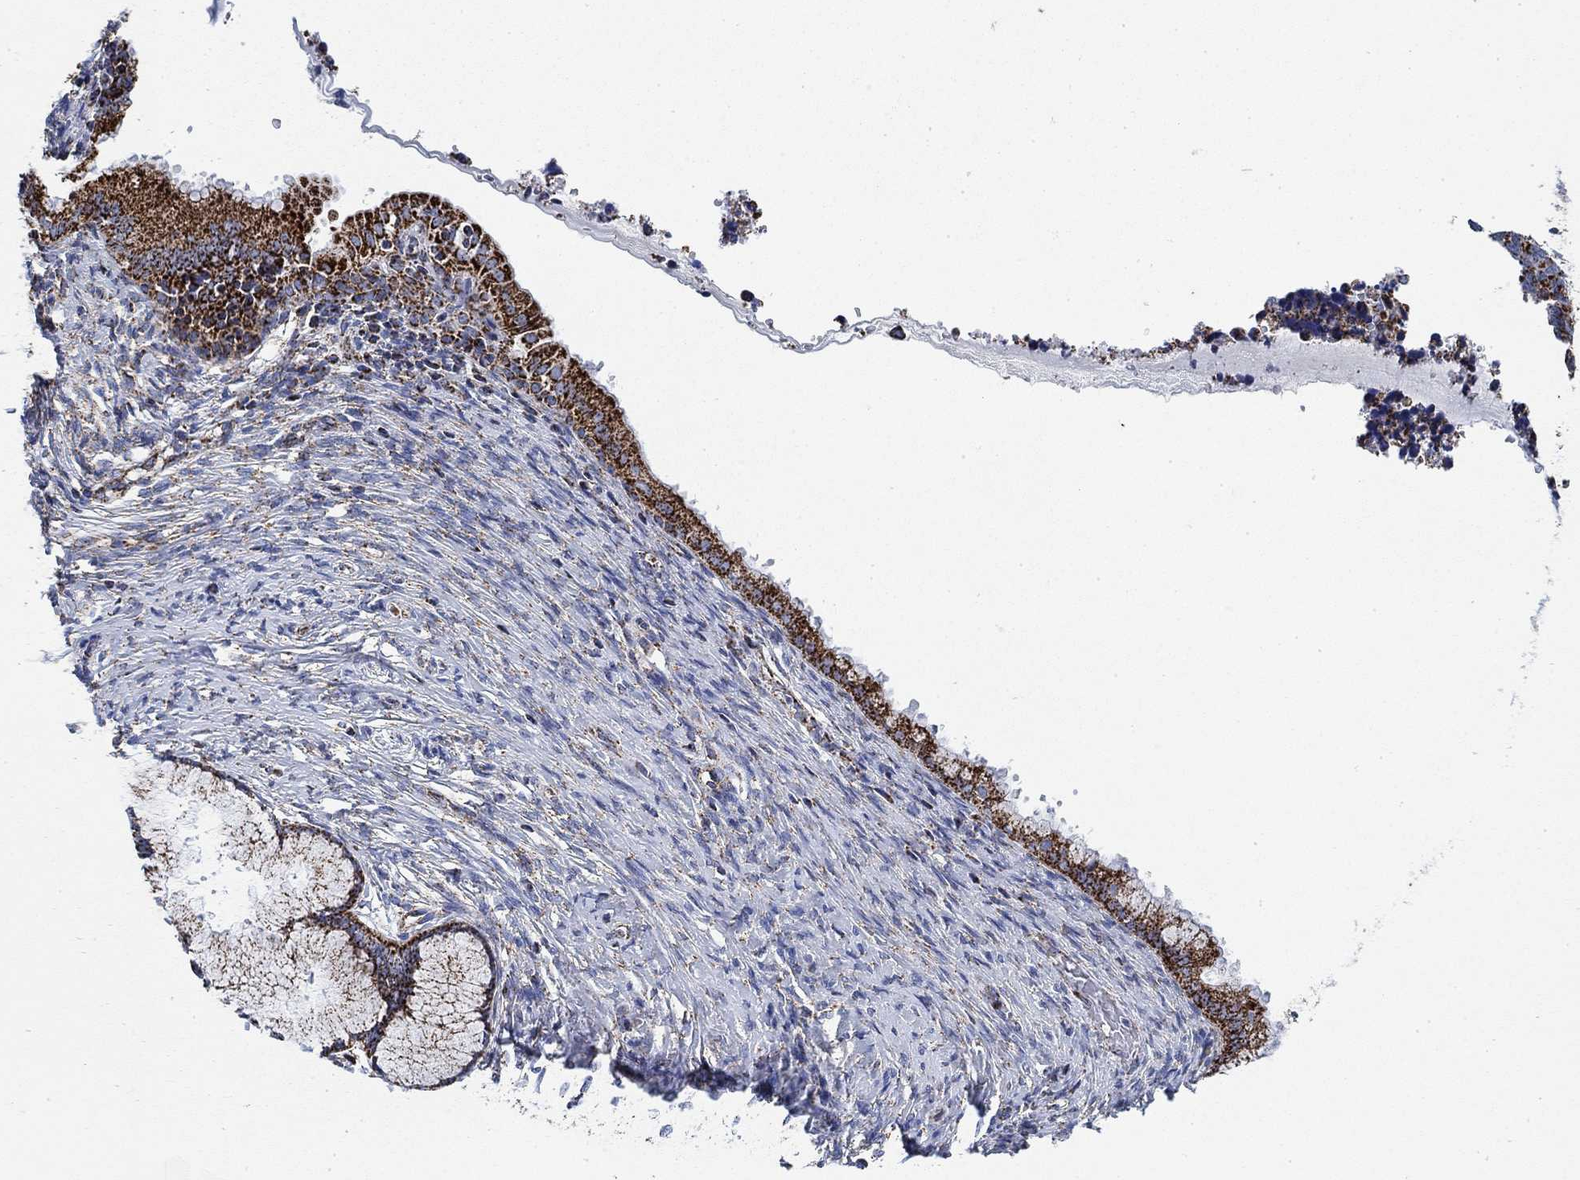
{"staining": {"intensity": "strong", "quantity": "25%-75%", "location": "cytoplasmic/membranous"}, "tissue": "cervical cancer", "cell_type": "Tumor cells", "image_type": "cancer", "snomed": [{"axis": "morphology", "description": "Squamous cell carcinoma, NOS"}, {"axis": "topography", "description": "Cervix"}], "caption": "Immunohistochemical staining of human cervical cancer exhibits strong cytoplasmic/membranous protein positivity in approximately 25%-75% of tumor cells. The protein is stained brown, and the nuclei are stained in blue (DAB IHC with brightfield microscopy, high magnification).", "gene": "NDUFS3", "patient": {"sex": "female", "age": 63}}